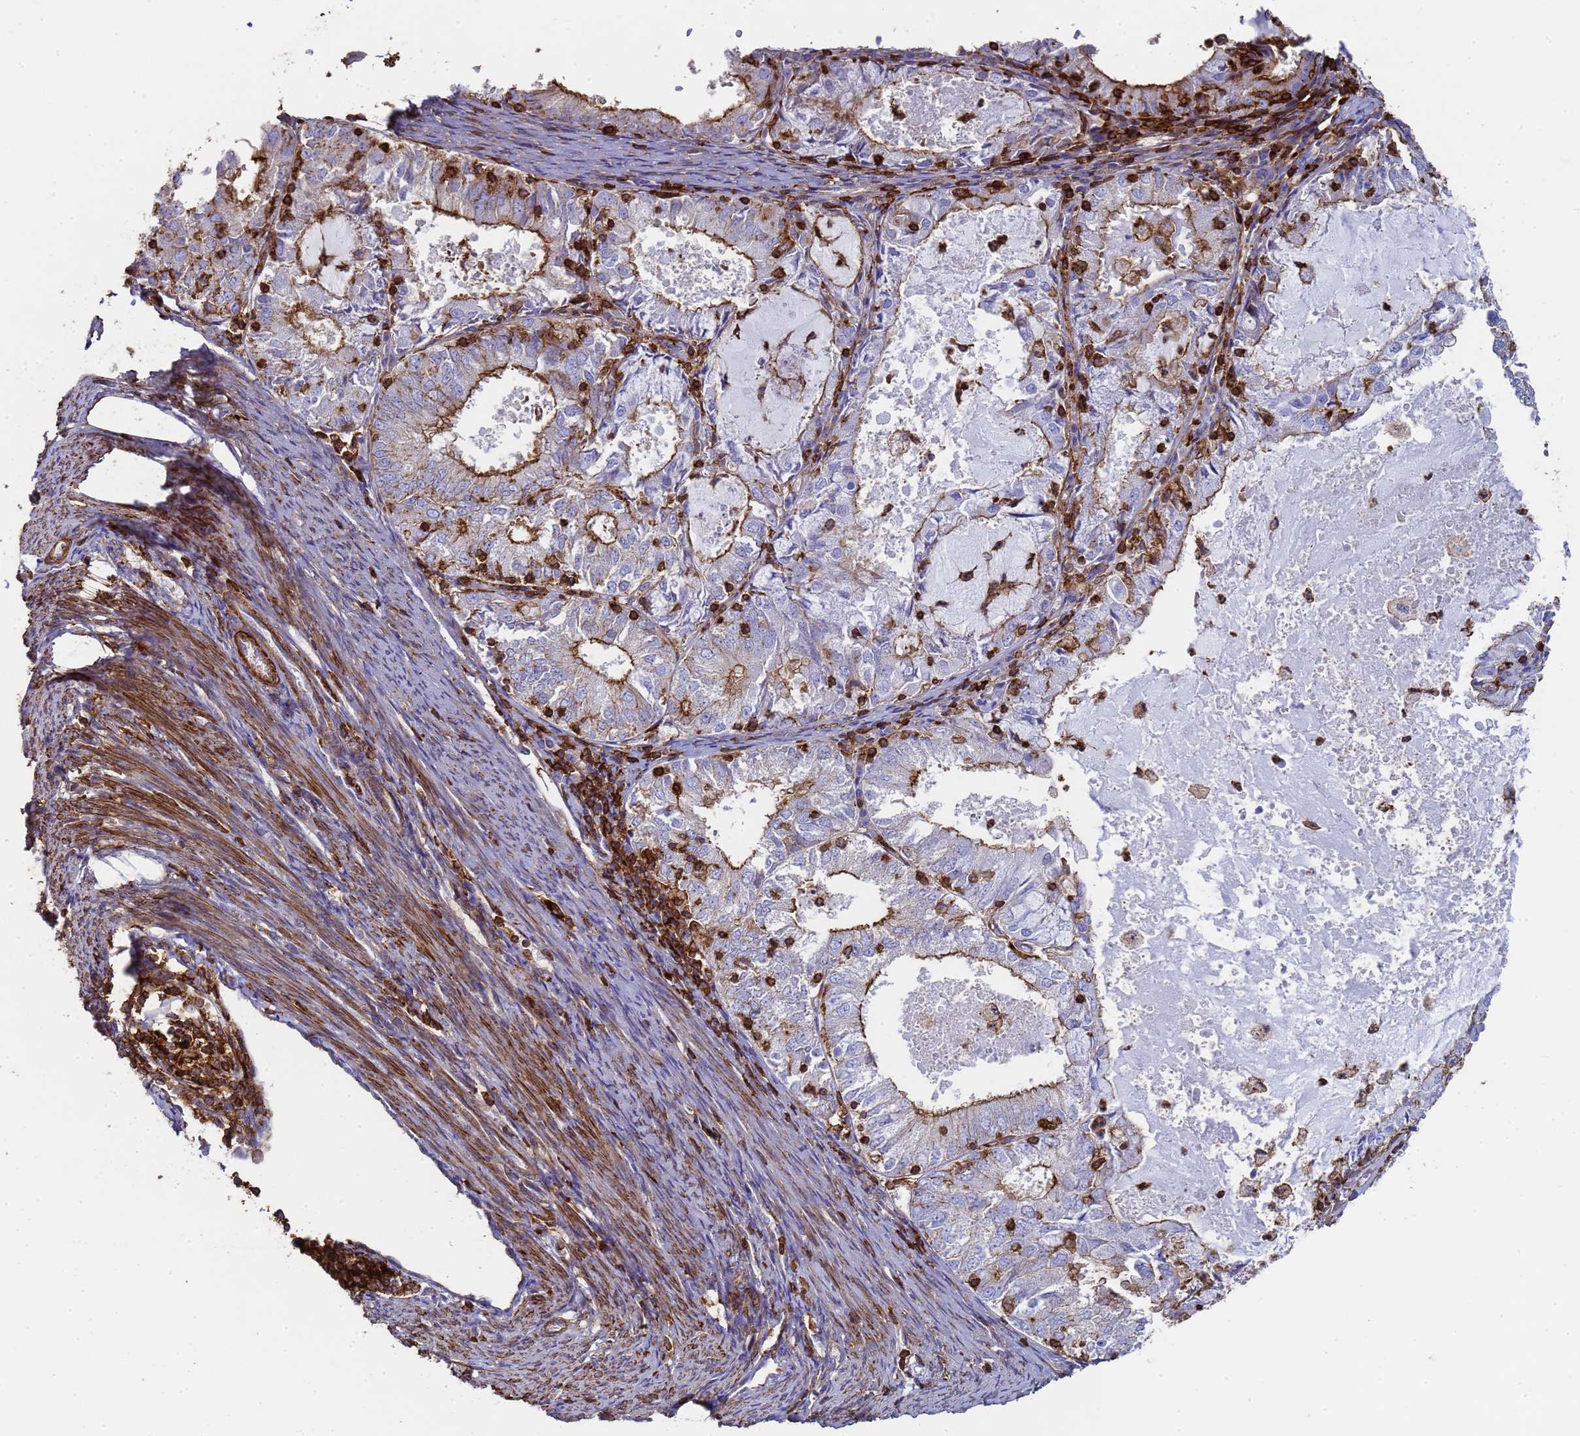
{"staining": {"intensity": "strong", "quantity": "25%-75%", "location": "cytoplasmic/membranous"}, "tissue": "endometrial cancer", "cell_type": "Tumor cells", "image_type": "cancer", "snomed": [{"axis": "morphology", "description": "Adenocarcinoma, NOS"}, {"axis": "topography", "description": "Endometrium"}], "caption": "Strong cytoplasmic/membranous staining for a protein is appreciated in about 25%-75% of tumor cells of endometrial cancer using immunohistochemistry.", "gene": "ACTB", "patient": {"sex": "female", "age": 57}}